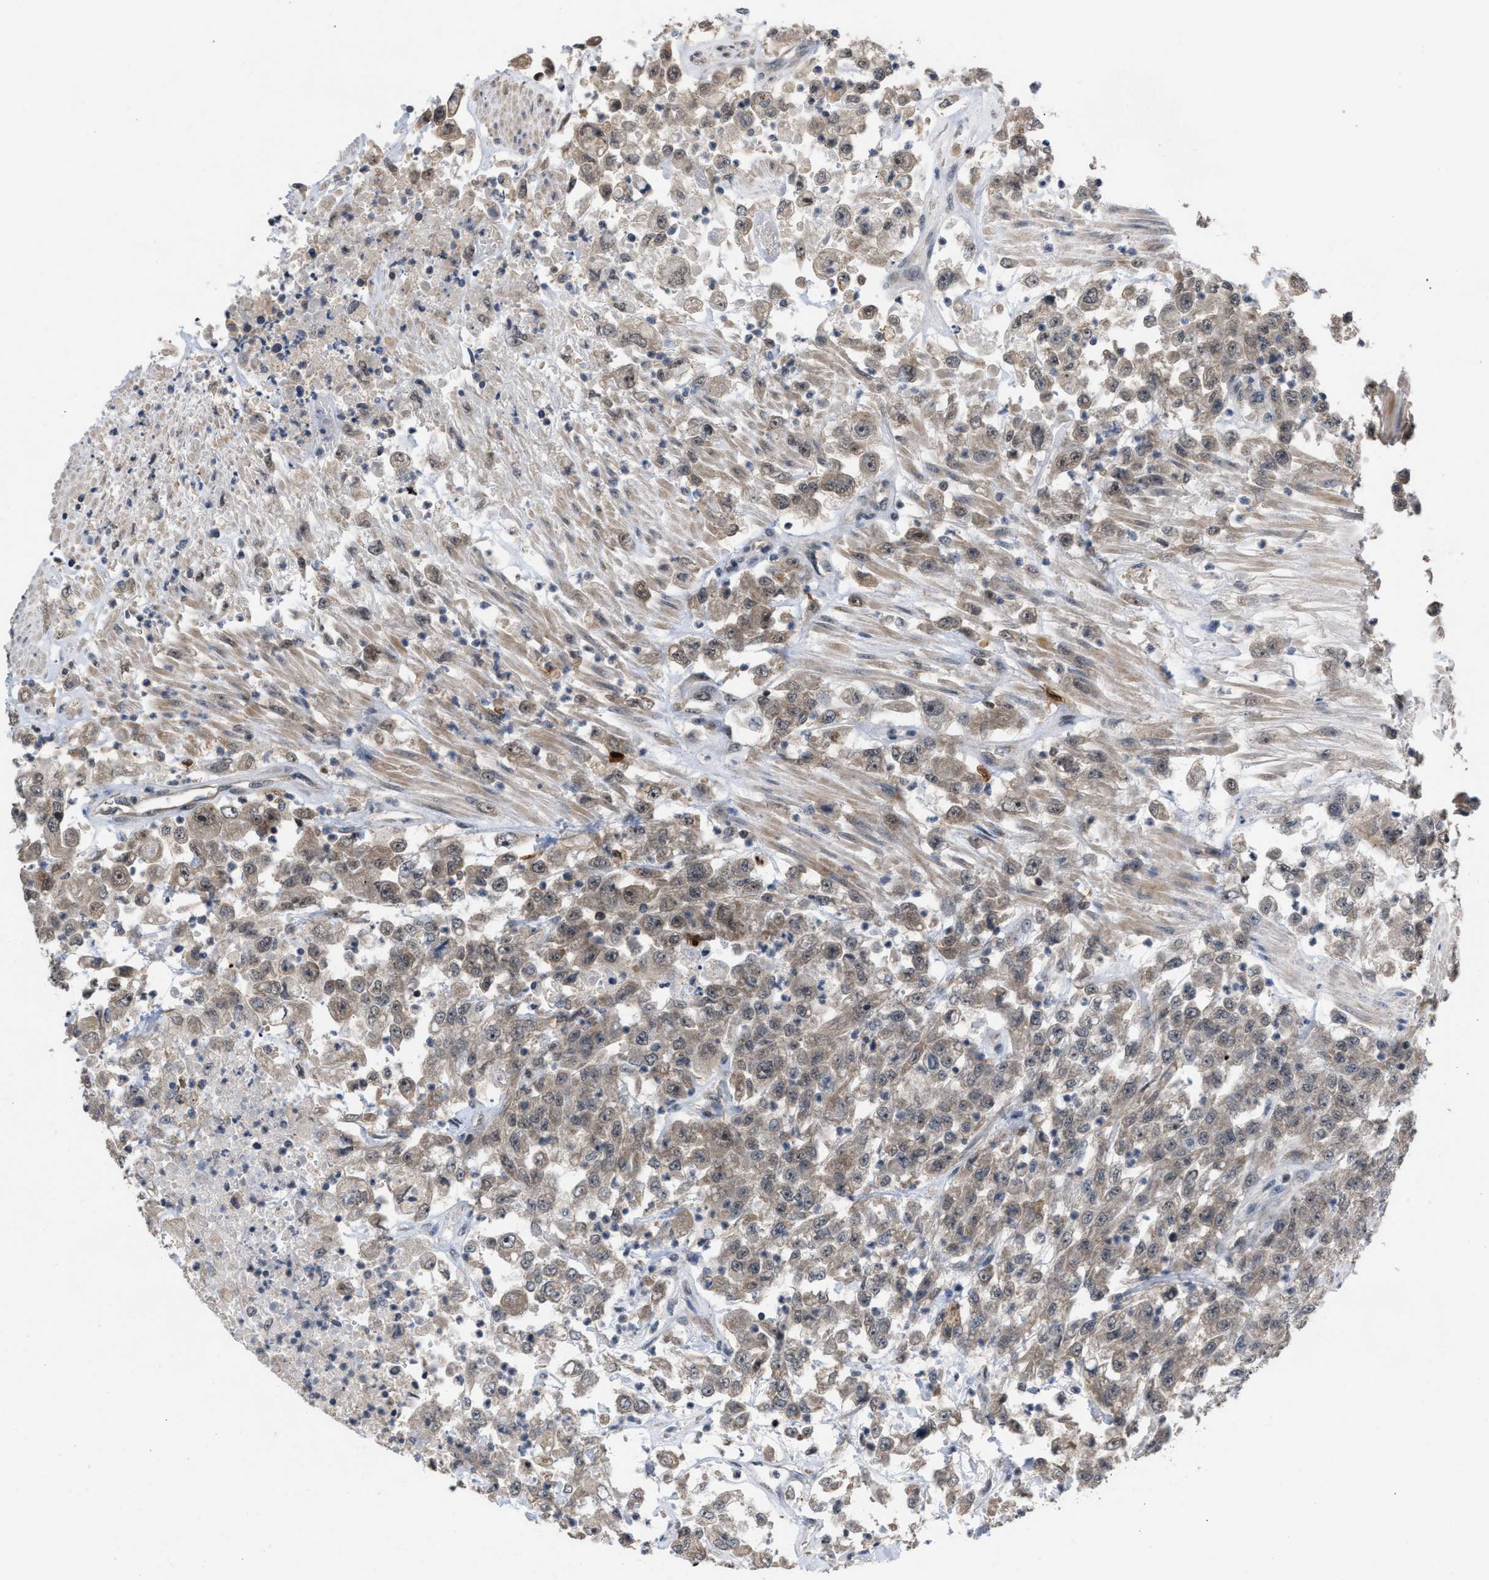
{"staining": {"intensity": "weak", "quantity": ">75%", "location": "cytoplasmic/membranous"}, "tissue": "urothelial cancer", "cell_type": "Tumor cells", "image_type": "cancer", "snomed": [{"axis": "morphology", "description": "Urothelial carcinoma, High grade"}, {"axis": "topography", "description": "Urinary bladder"}], "caption": "Brown immunohistochemical staining in urothelial carcinoma (high-grade) reveals weak cytoplasmic/membranous positivity in approximately >75% of tumor cells. (IHC, brightfield microscopy, high magnification).", "gene": "C9orf78", "patient": {"sex": "male", "age": 46}}